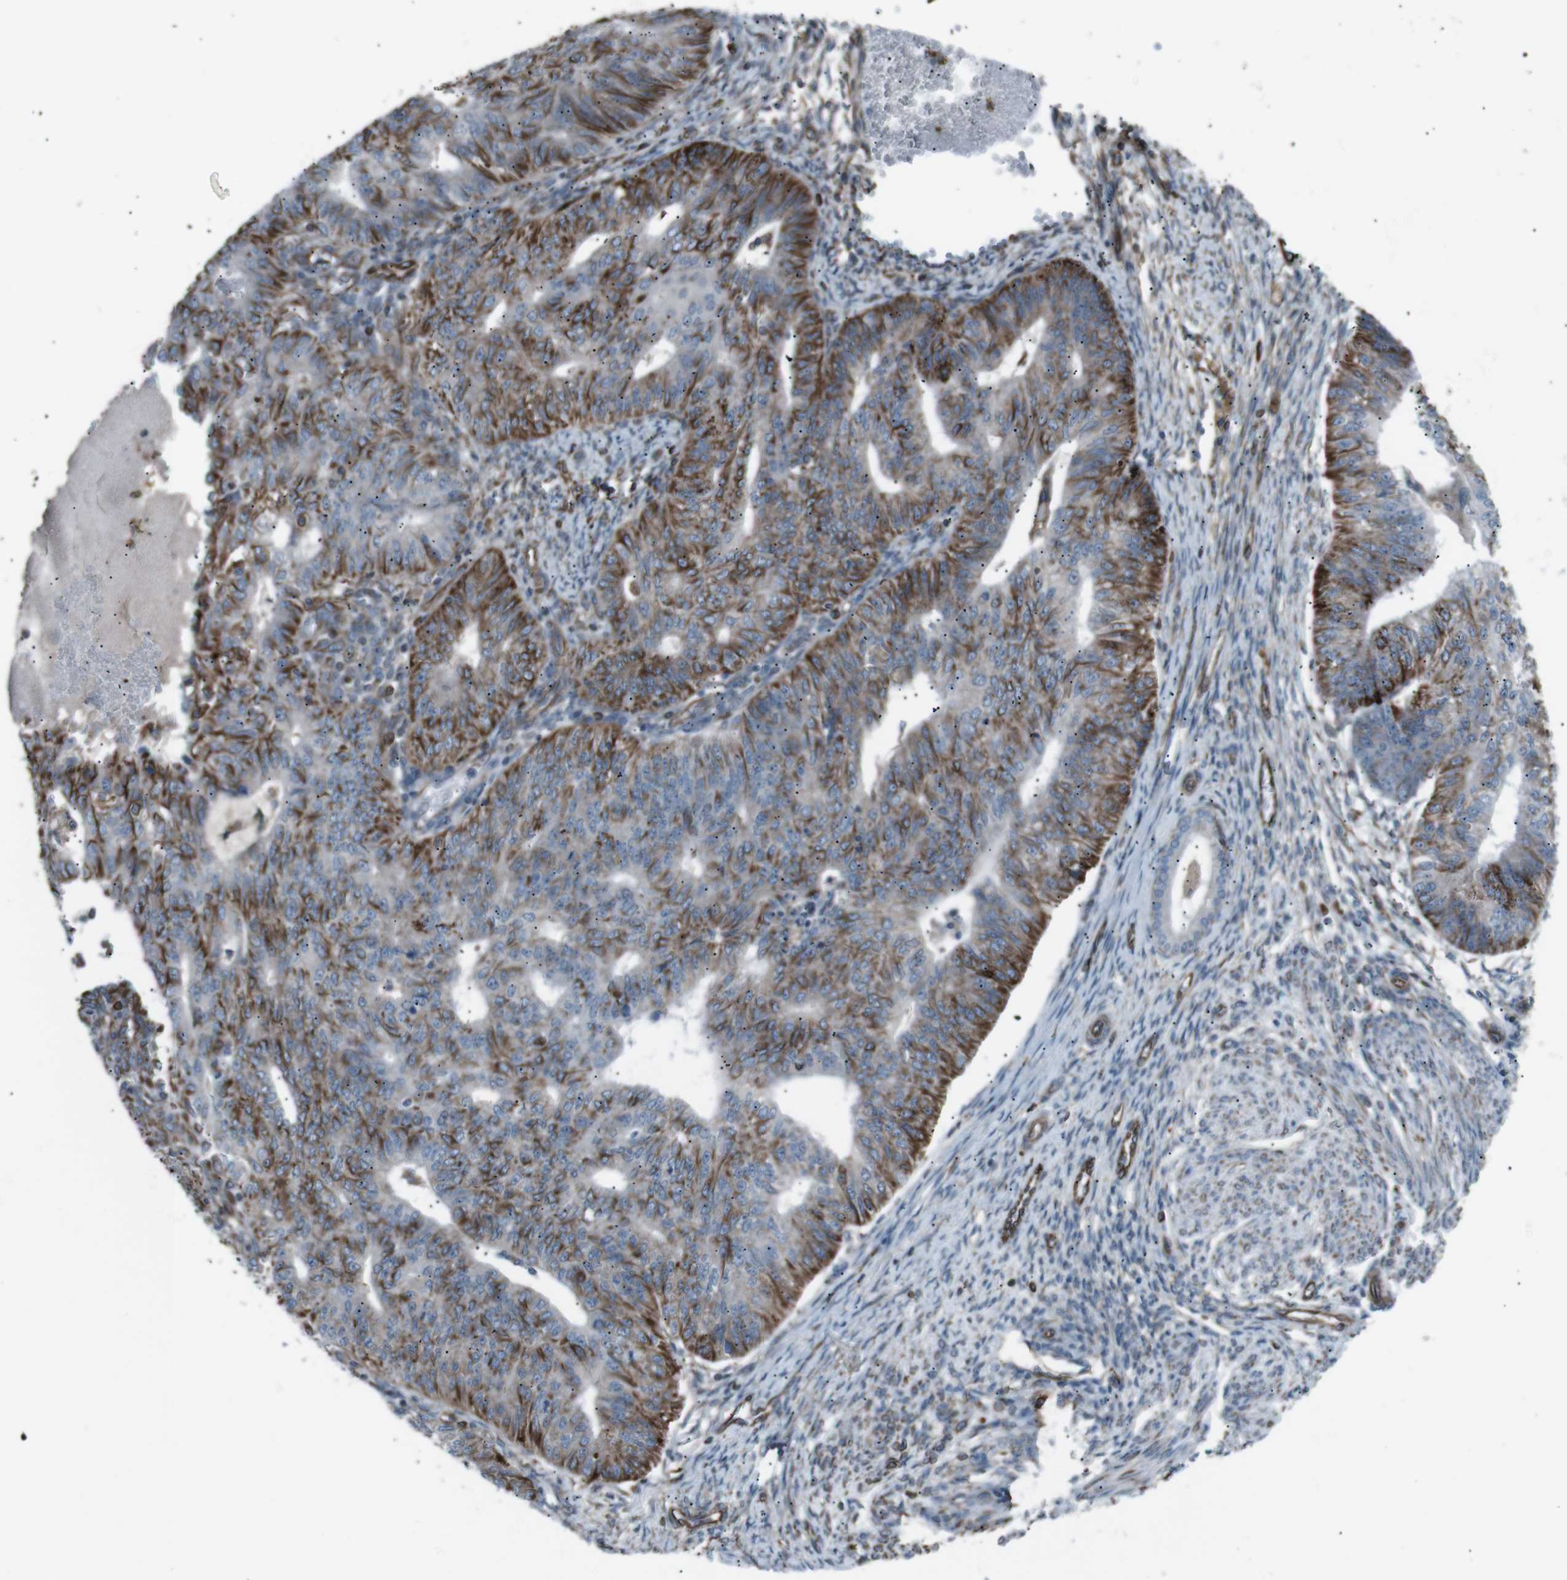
{"staining": {"intensity": "strong", "quantity": ">75%", "location": "cytoplasmic/membranous"}, "tissue": "endometrial cancer", "cell_type": "Tumor cells", "image_type": "cancer", "snomed": [{"axis": "morphology", "description": "Adenocarcinoma, NOS"}, {"axis": "topography", "description": "Endometrium"}], "caption": "This micrograph demonstrates adenocarcinoma (endometrial) stained with immunohistochemistry (IHC) to label a protein in brown. The cytoplasmic/membranous of tumor cells show strong positivity for the protein. Nuclei are counter-stained blue.", "gene": "TMEM141", "patient": {"sex": "female", "age": 32}}